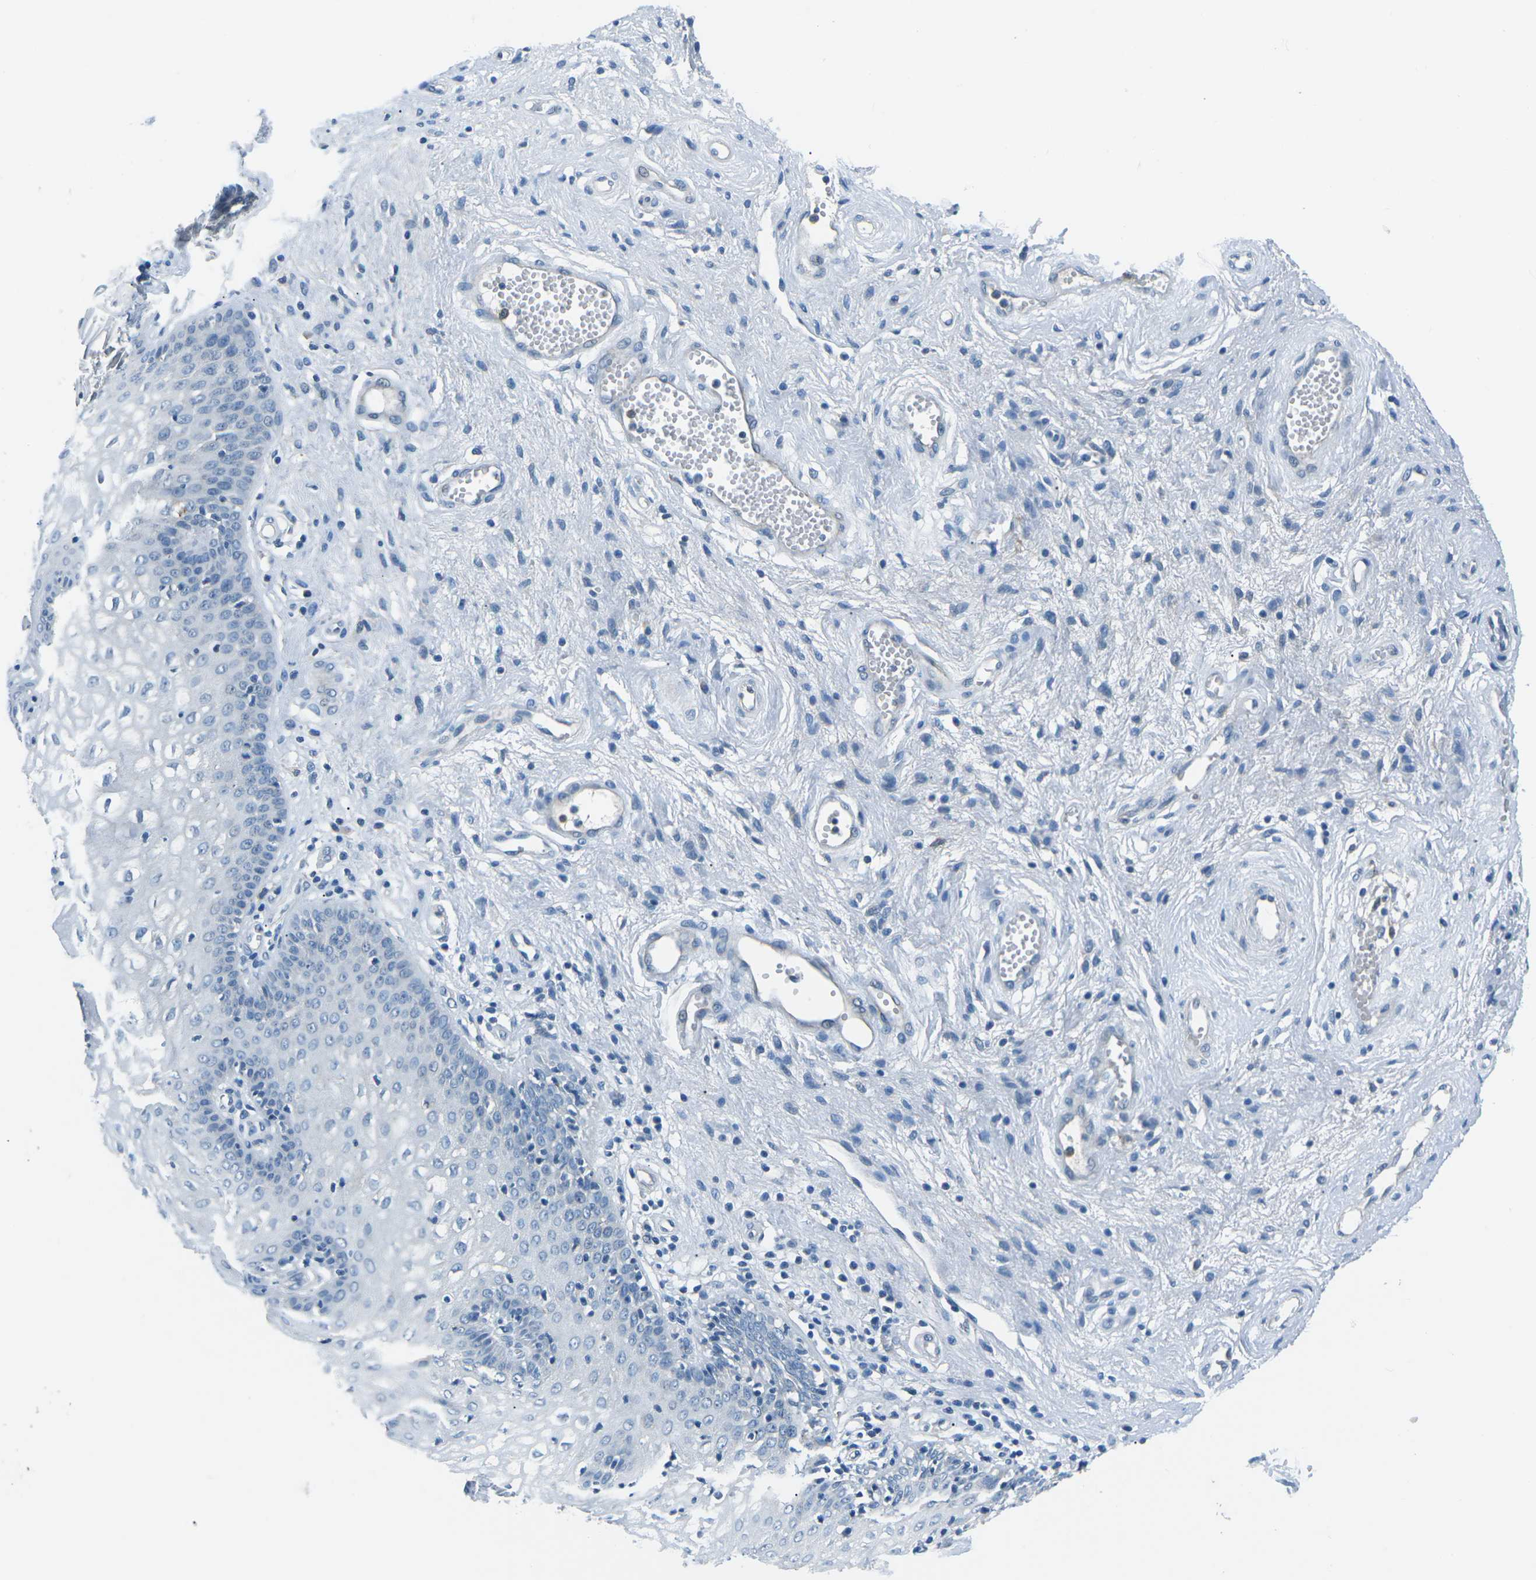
{"staining": {"intensity": "negative", "quantity": "none", "location": "none"}, "tissue": "vagina", "cell_type": "Squamous epithelial cells", "image_type": "normal", "snomed": [{"axis": "morphology", "description": "Normal tissue, NOS"}, {"axis": "topography", "description": "Vagina"}], "caption": "The photomicrograph exhibits no significant positivity in squamous epithelial cells of vagina.", "gene": "CD1D", "patient": {"sex": "female", "age": 34}}